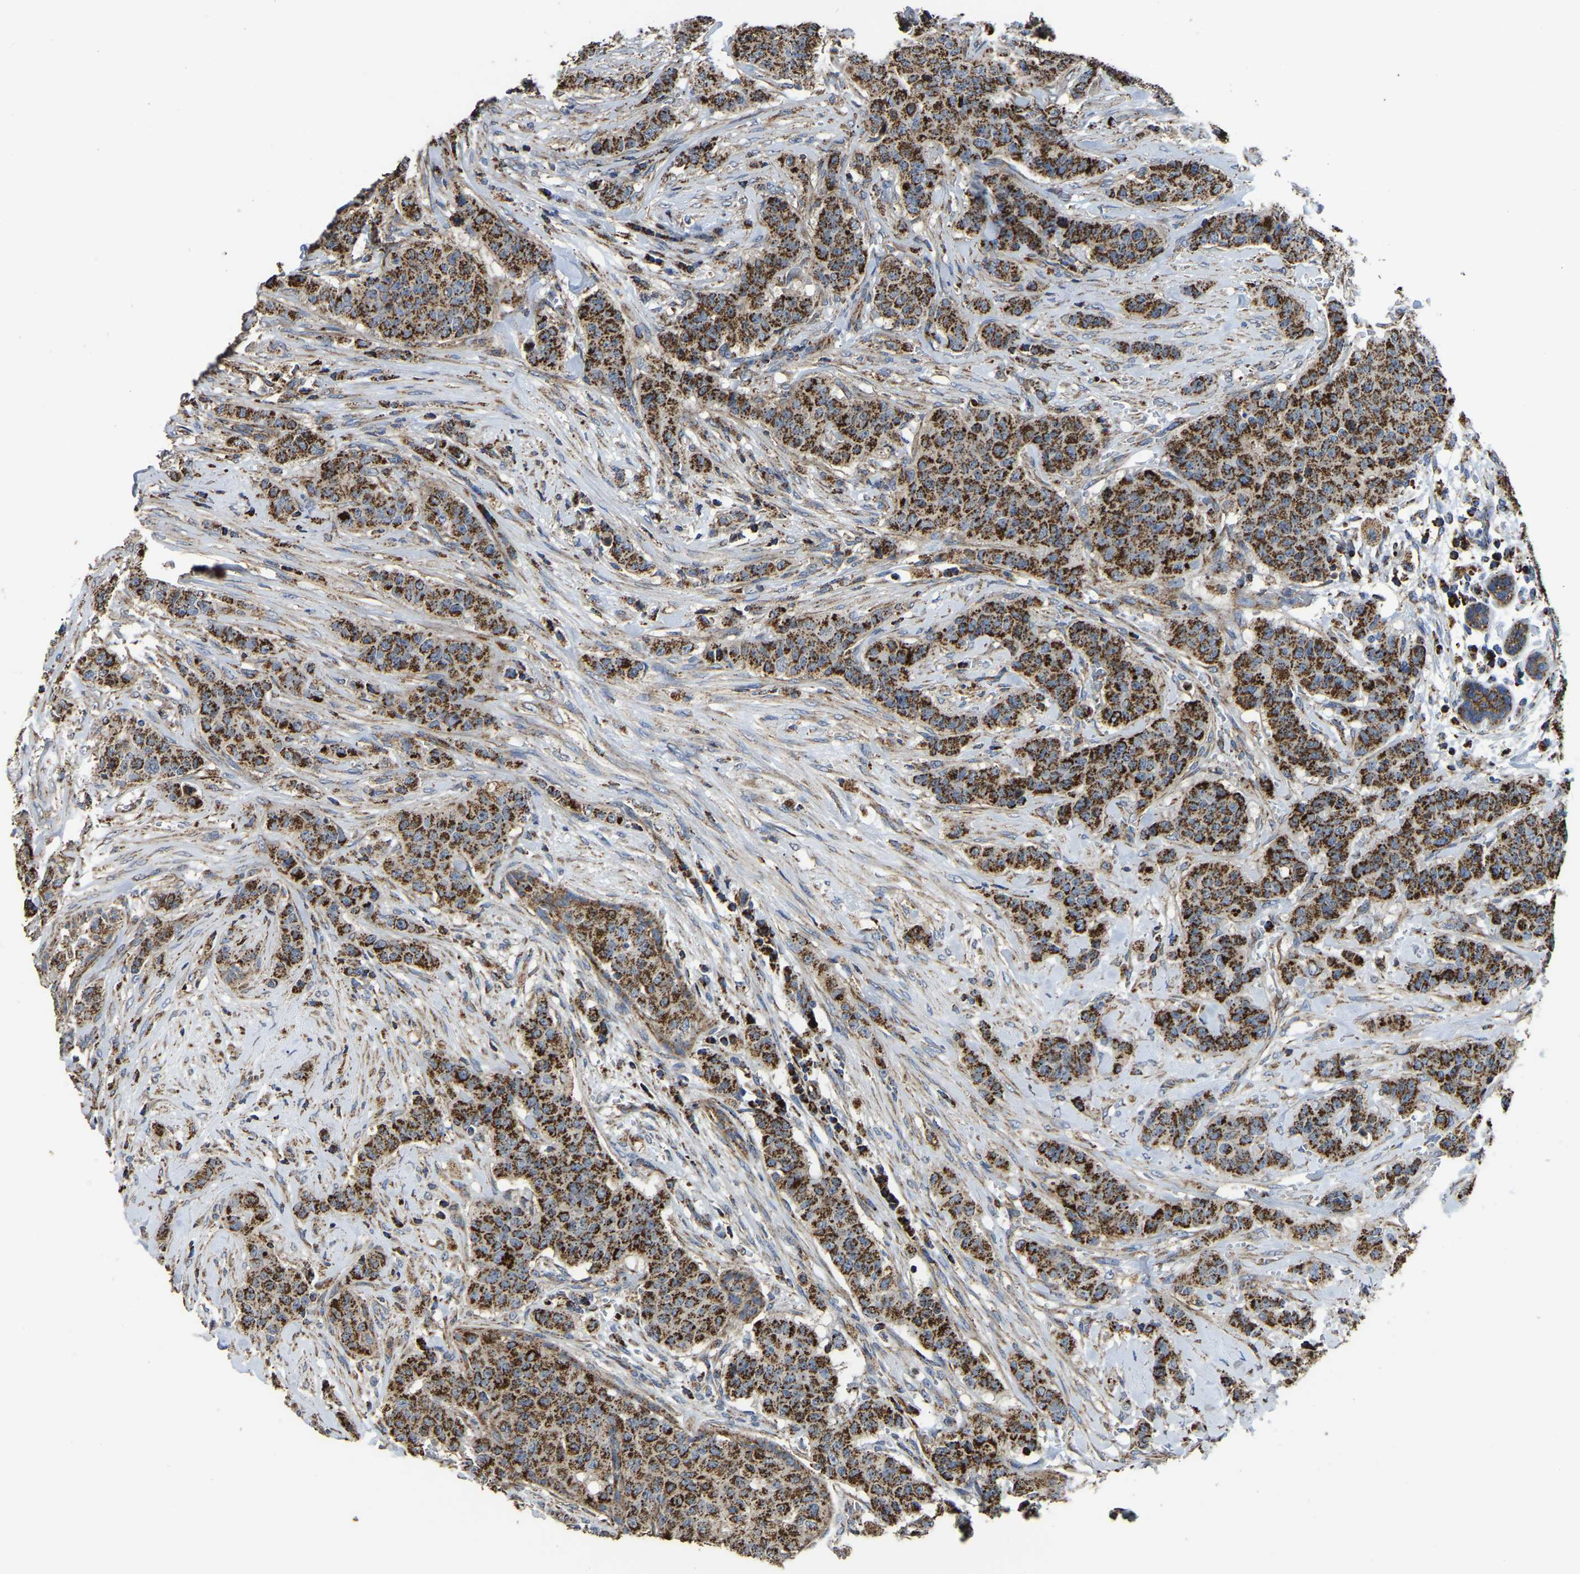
{"staining": {"intensity": "strong", "quantity": ">75%", "location": "cytoplasmic/membranous"}, "tissue": "breast cancer", "cell_type": "Tumor cells", "image_type": "cancer", "snomed": [{"axis": "morphology", "description": "Normal tissue, NOS"}, {"axis": "morphology", "description": "Duct carcinoma"}, {"axis": "topography", "description": "Breast"}], "caption": "Protein expression analysis of human breast intraductal carcinoma reveals strong cytoplasmic/membranous staining in about >75% of tumor cells.", "gene": "ETFA", "patient": {"sex": "female", "age": 40}}